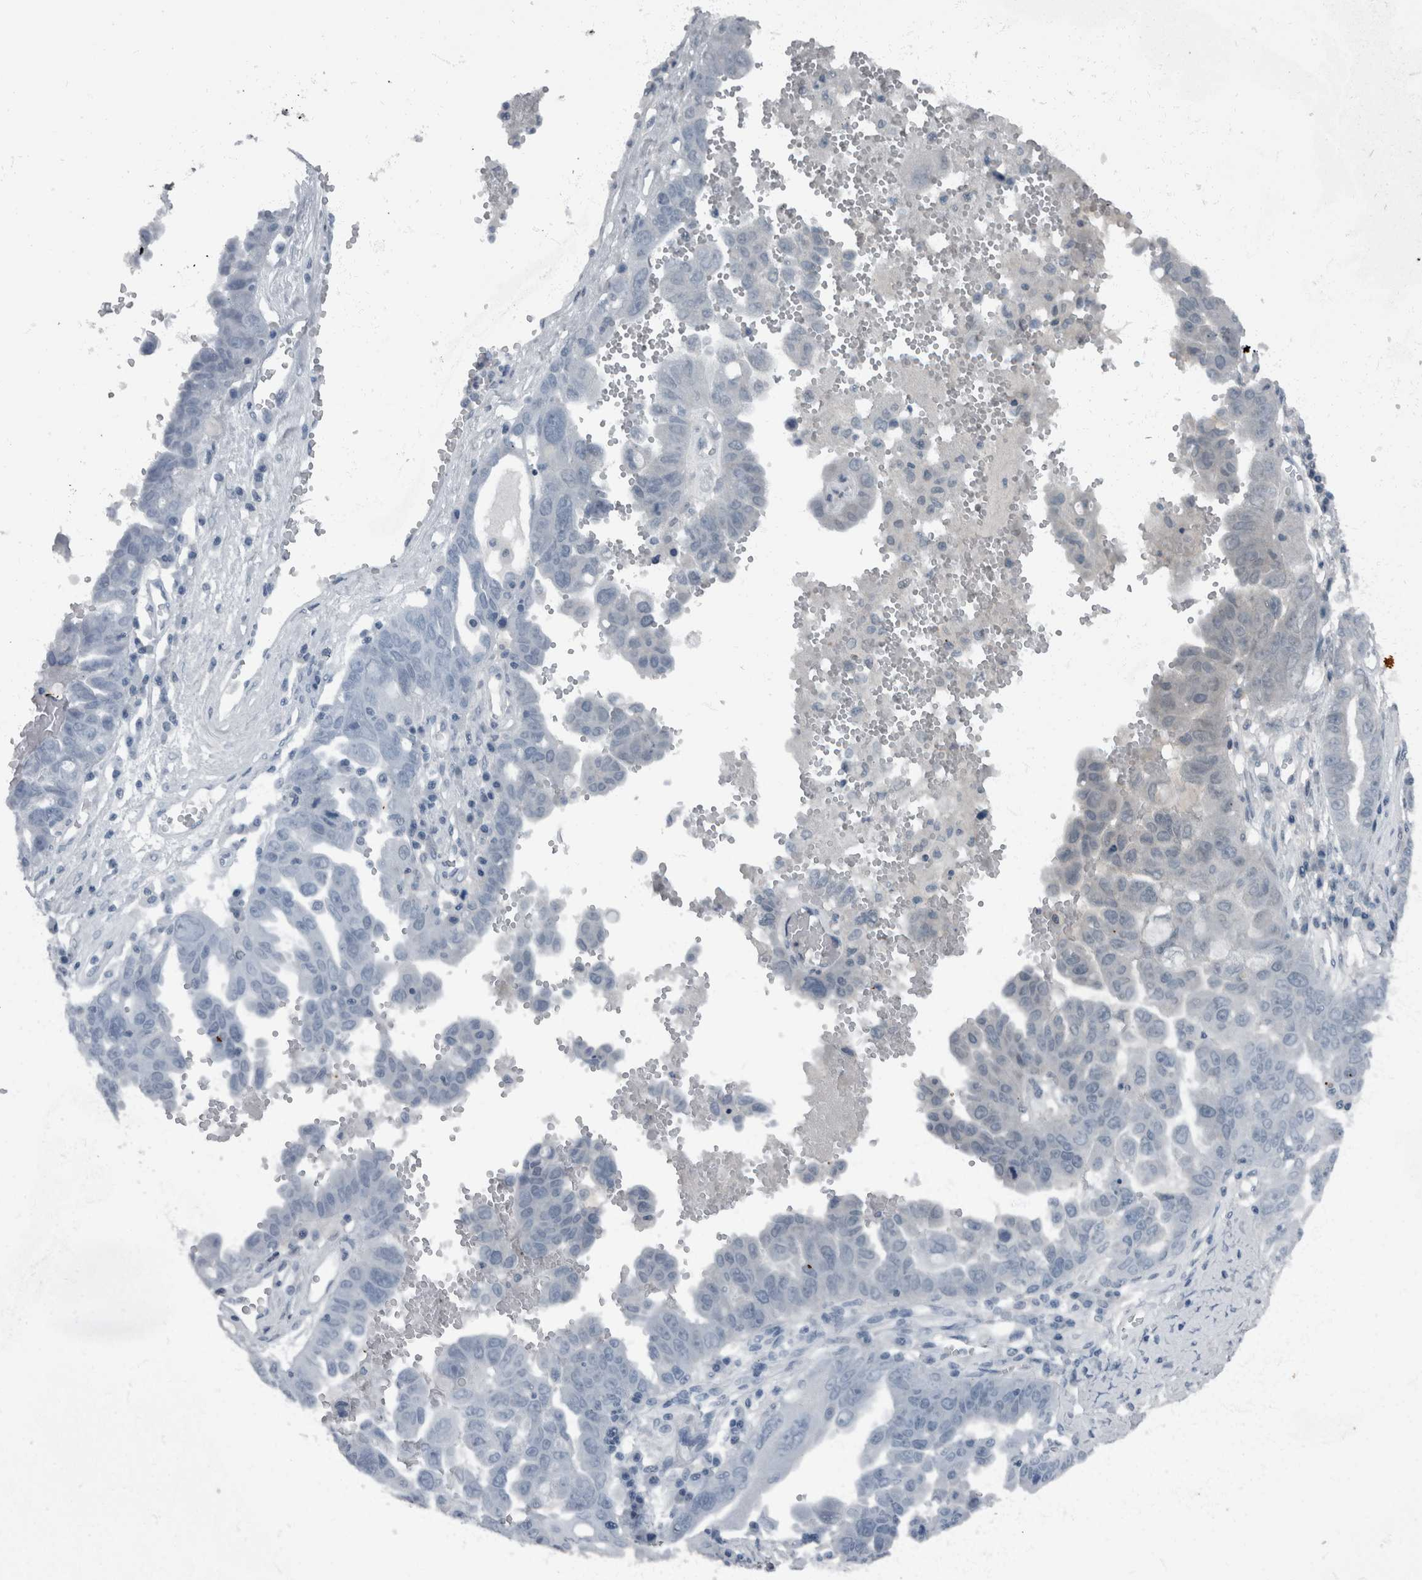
{"staining": {"intensity": "negative", "quantity": "none", "location": "none"}, "tissue": "ovarian cancer", "cell_type": "Tumor cells", "image_type": "cancer", "snomed": [{"axis": "morphology", "description": "Carcinoma, endometroid"}, {"axis": "topography", "description": "Ovary"}], "caption": "A high-resolution histopathology image shows IHC staining of ovarian cancer (endometroid carcinoma), which exhibits no significant staining in tumor cells. (DAB immunohistochemistry visualized using brightfield microscopy, high magnification).", "gene": "WDR33", "patient": {"sex": "female", "age": 62}}